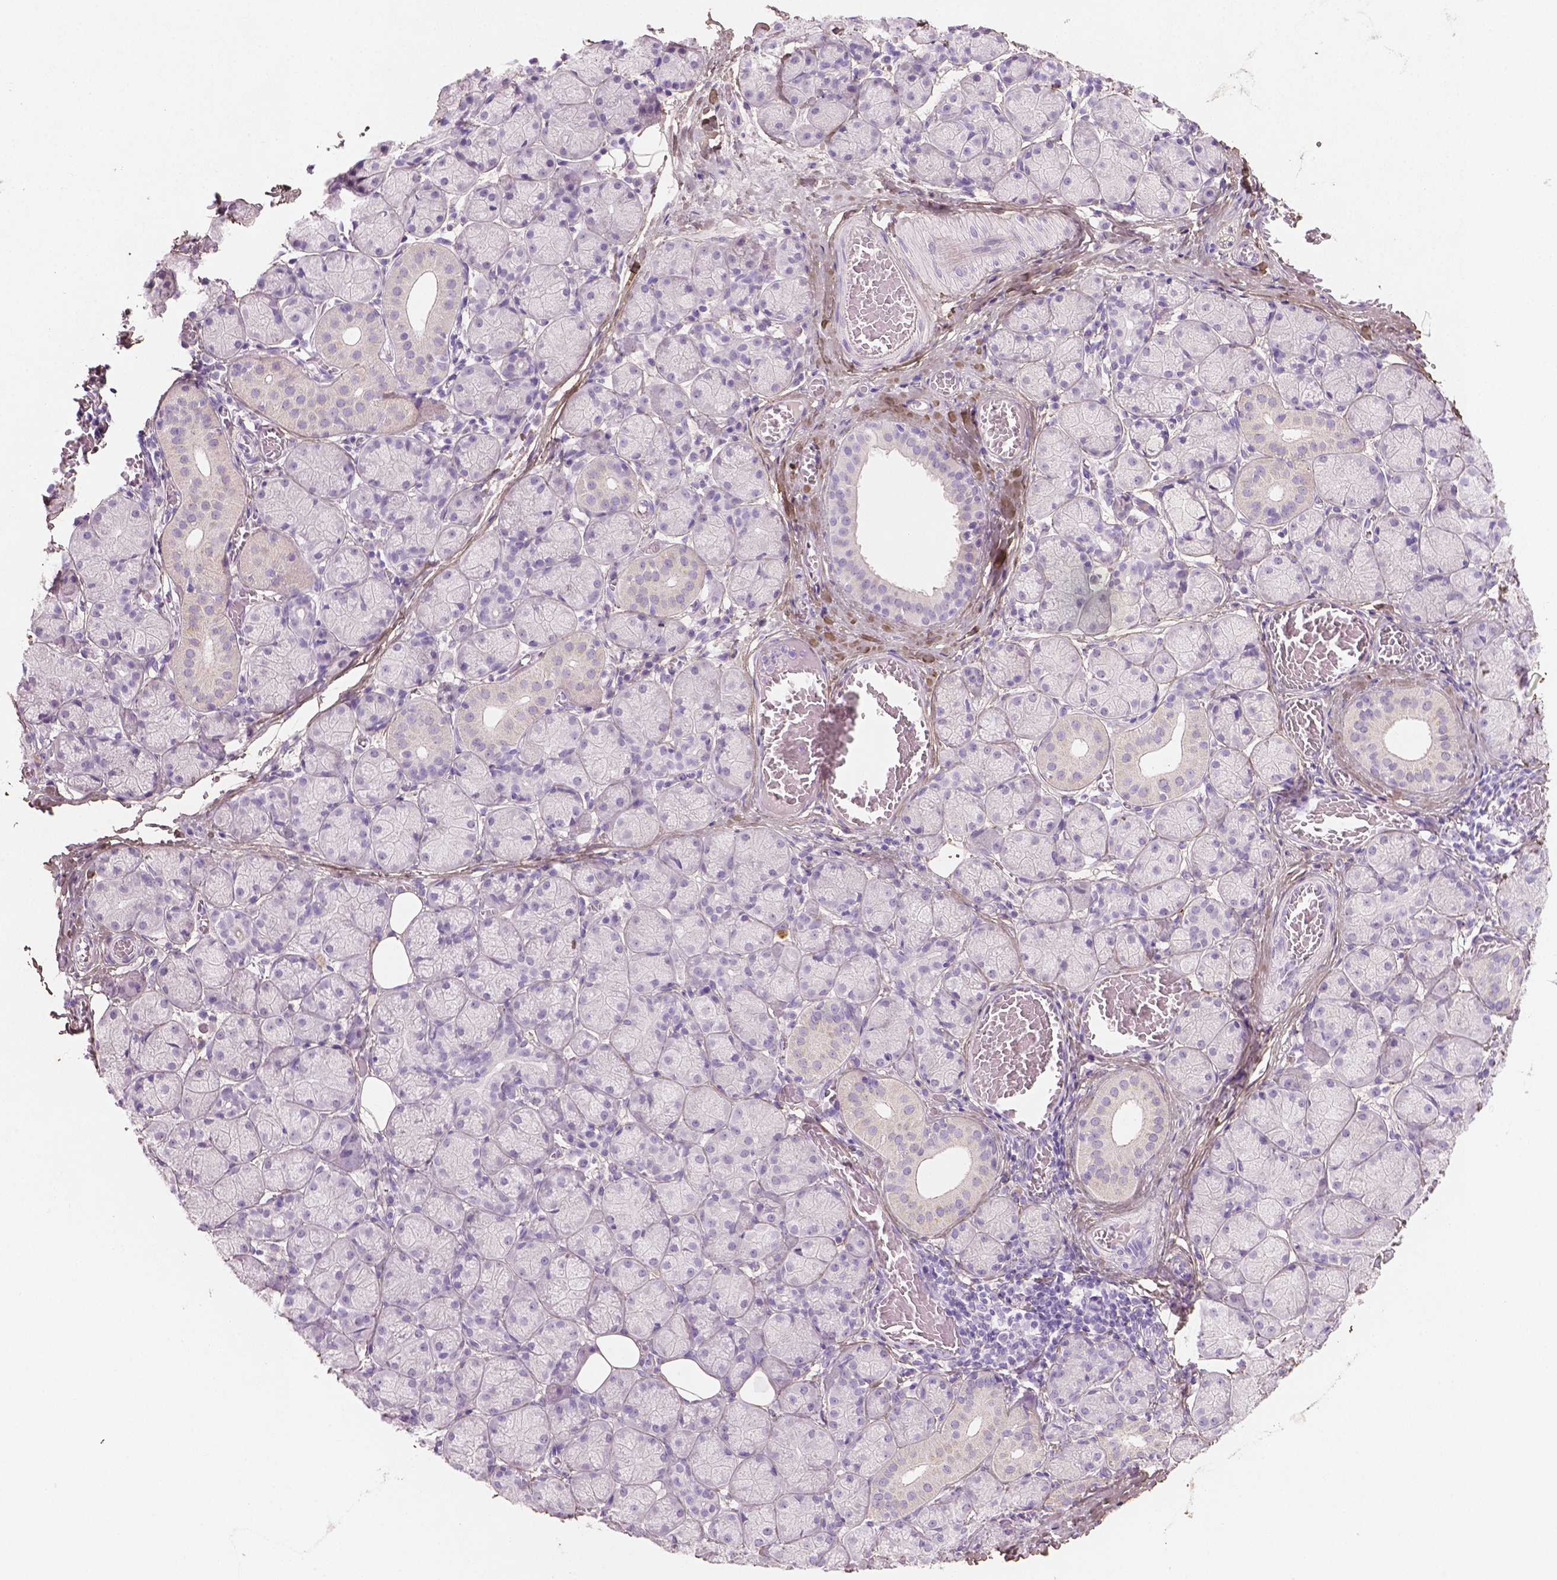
{"staining": {"intensity": "negative", "quantity": "none", "location": "none"}, "tissue": "salivary gland", "cell_type": "Glandular cells", "image_type": "normal", "snomed": [{"axis": "morphology", "description": "Normal tissue, NOS"}, {"axis": "topography", "description": "Salivary gland"}, {"axis": "topography", "description": "Peripheral nerve tissue"}], "caption": "The IHC micrograph has no significant expression in glandular cells of salivary gland.", "gene": "DLG2", "patient": {"sex": "female", "age": 24}}